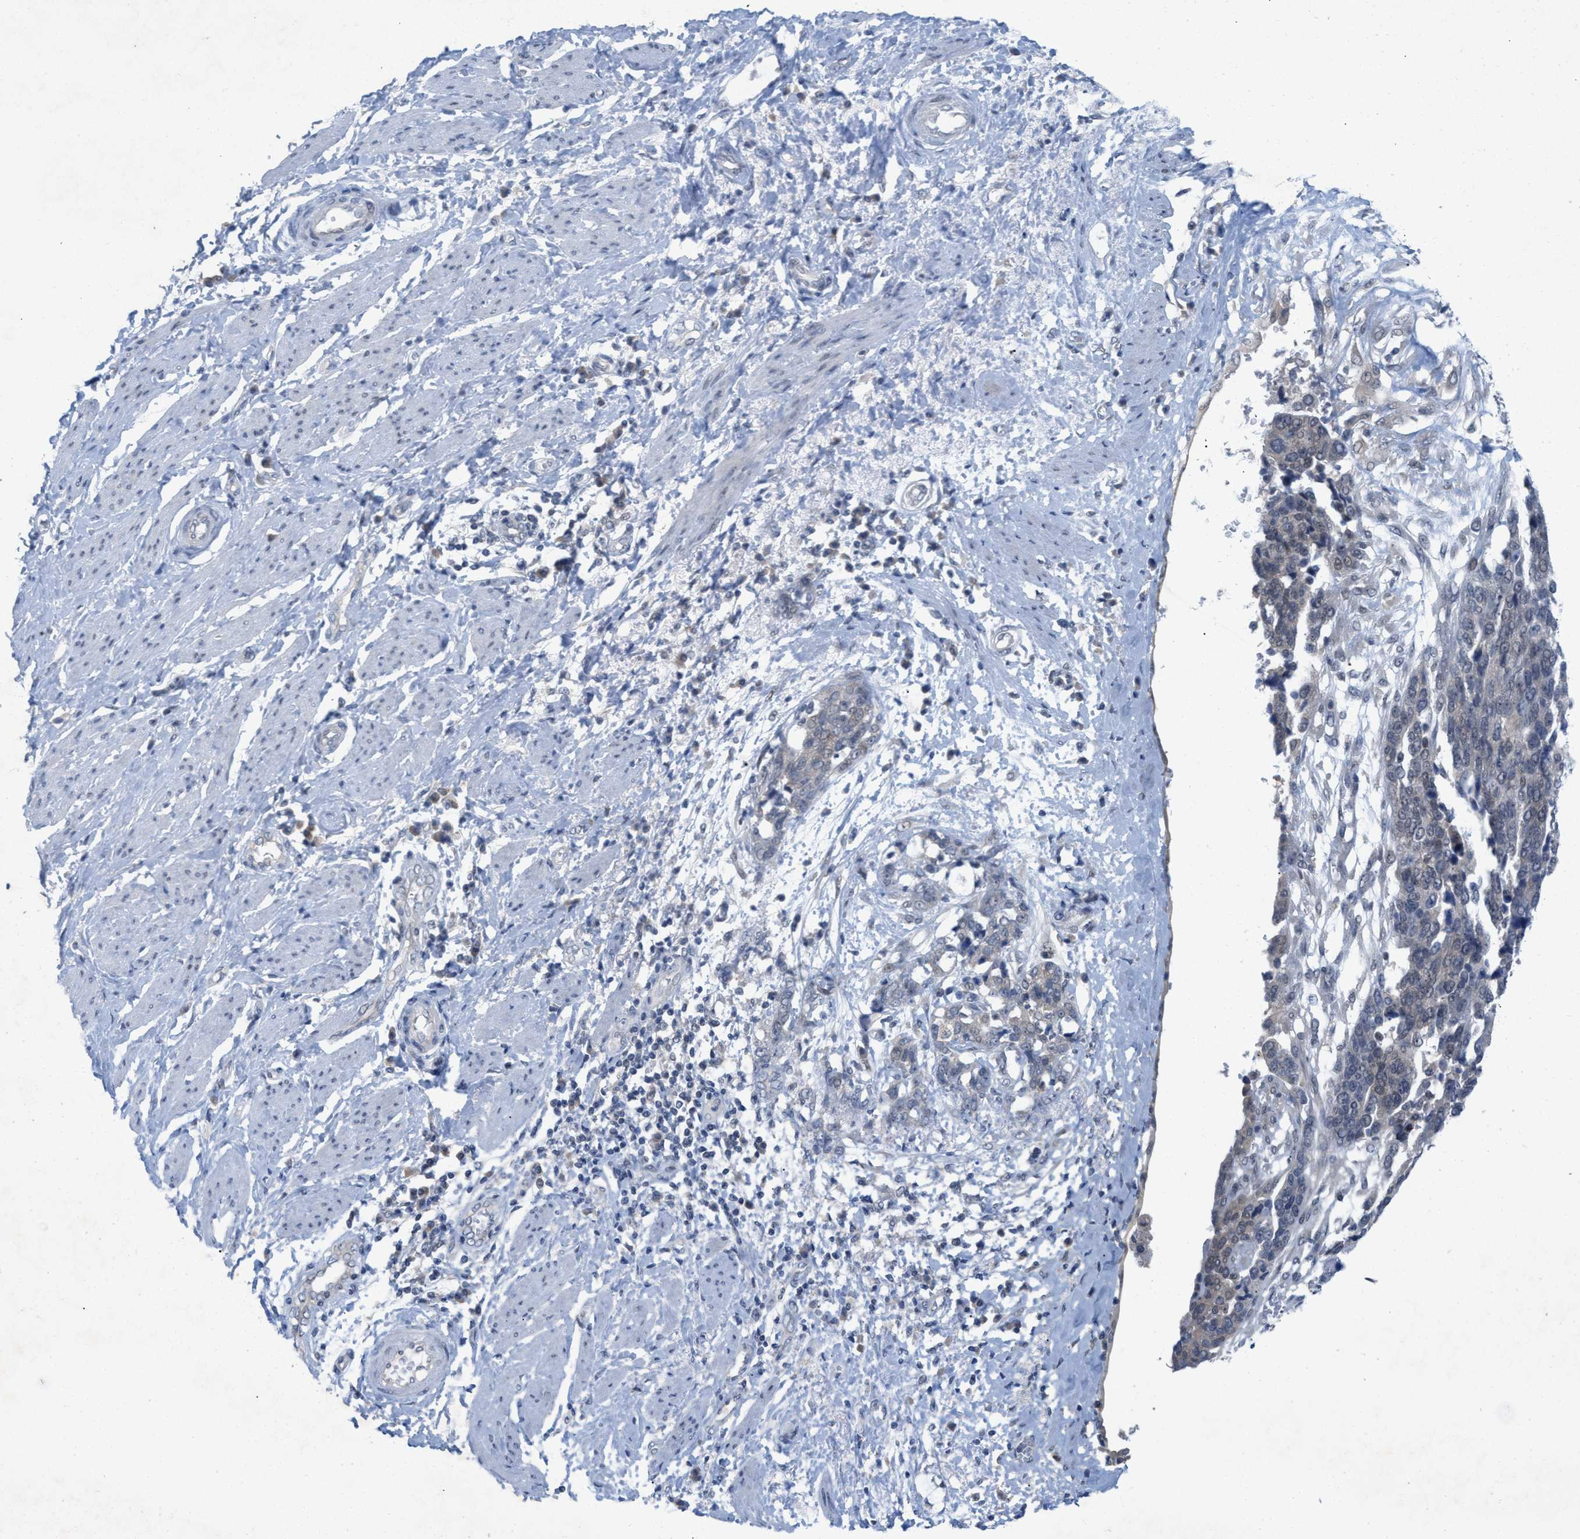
{"staining": {"intensity": "negative", "quantity": "none", "location": "none"}, "tissue": "ovarian cancer", "cell_type": "Tumor cells", "image_type": "cancer", "snomed": [{"axis": "morphology", "description": "Cystadenocarcinoma, serous, NOS"}, {"axis": "topography", "description": "Ovary"}], "caption": "An IHC photomicrograph of ovarian cancer is shown. There is no staining in tumor cells of ovarian cancer.", "gene": "WIPI2", "patient": {"sex": "female", "age": 44}}